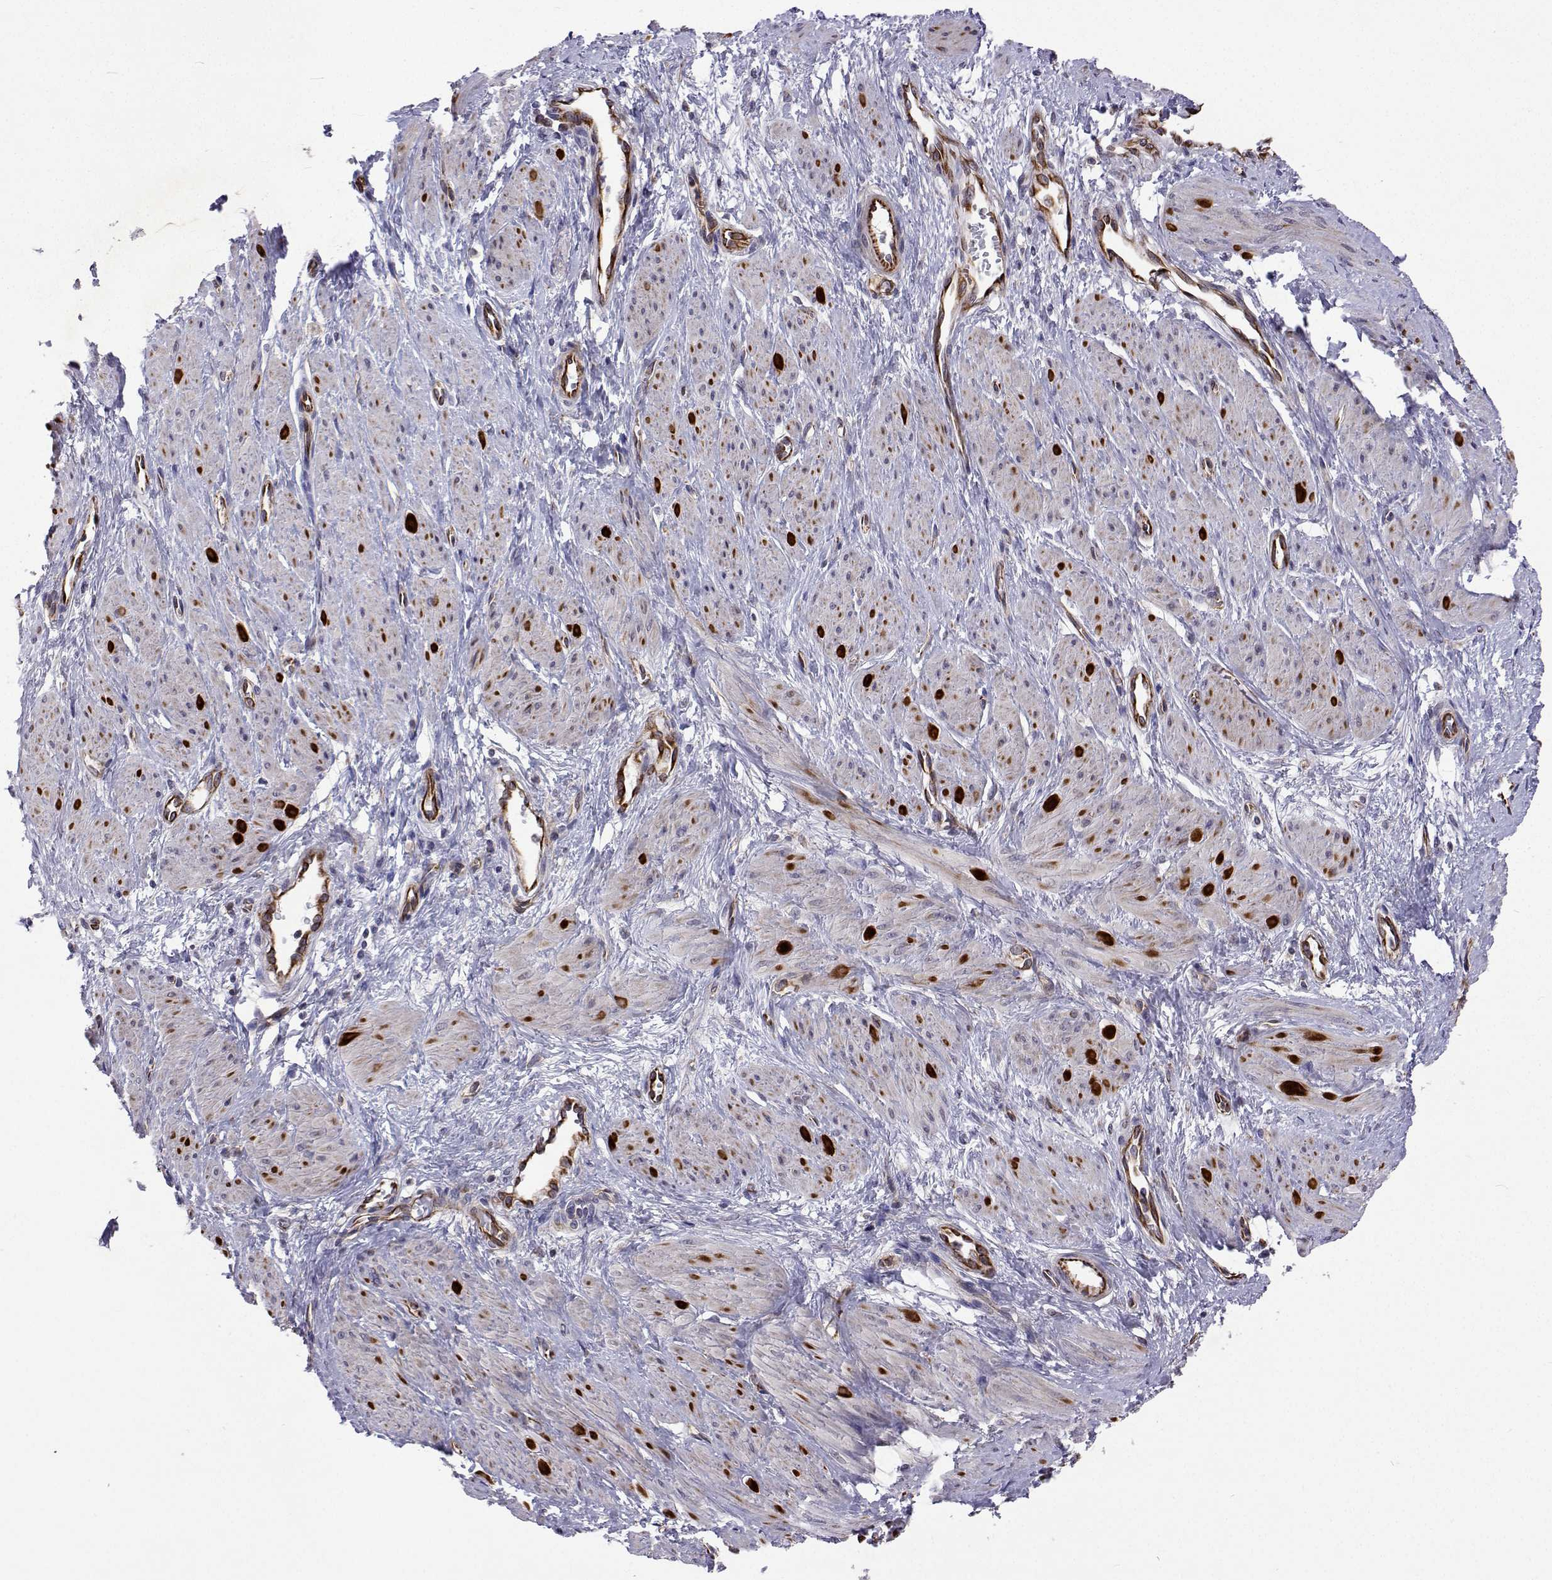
{"staining": {"intensity": "moderate", "quantity": "<25%", "location": "cytoplasmic/membranous"}, "tissue": "smooth muscle", "cell_type": "Smooth muscle cells", "image_type": "normal", "snomed": [{"axis": "morphology", "description": "Normal tissue, NOS"}, {"axis": "topography", "description": "Smooth muscle"}, {"axis": "topography", "description": "Uterus"}], "caption": "Immunohistochemistry (DAB (3,3'-diaminobenzidine)) staining of benign smooth muscle reveals moderate cytoplasmic/membranous protein expression in approximately <25% of smooth muscle cells. (Brightfield microscopy of DAB IHC at high magnification).", "gene": "DHTKD1", "patient": {"sex": "female", "age": 39}}